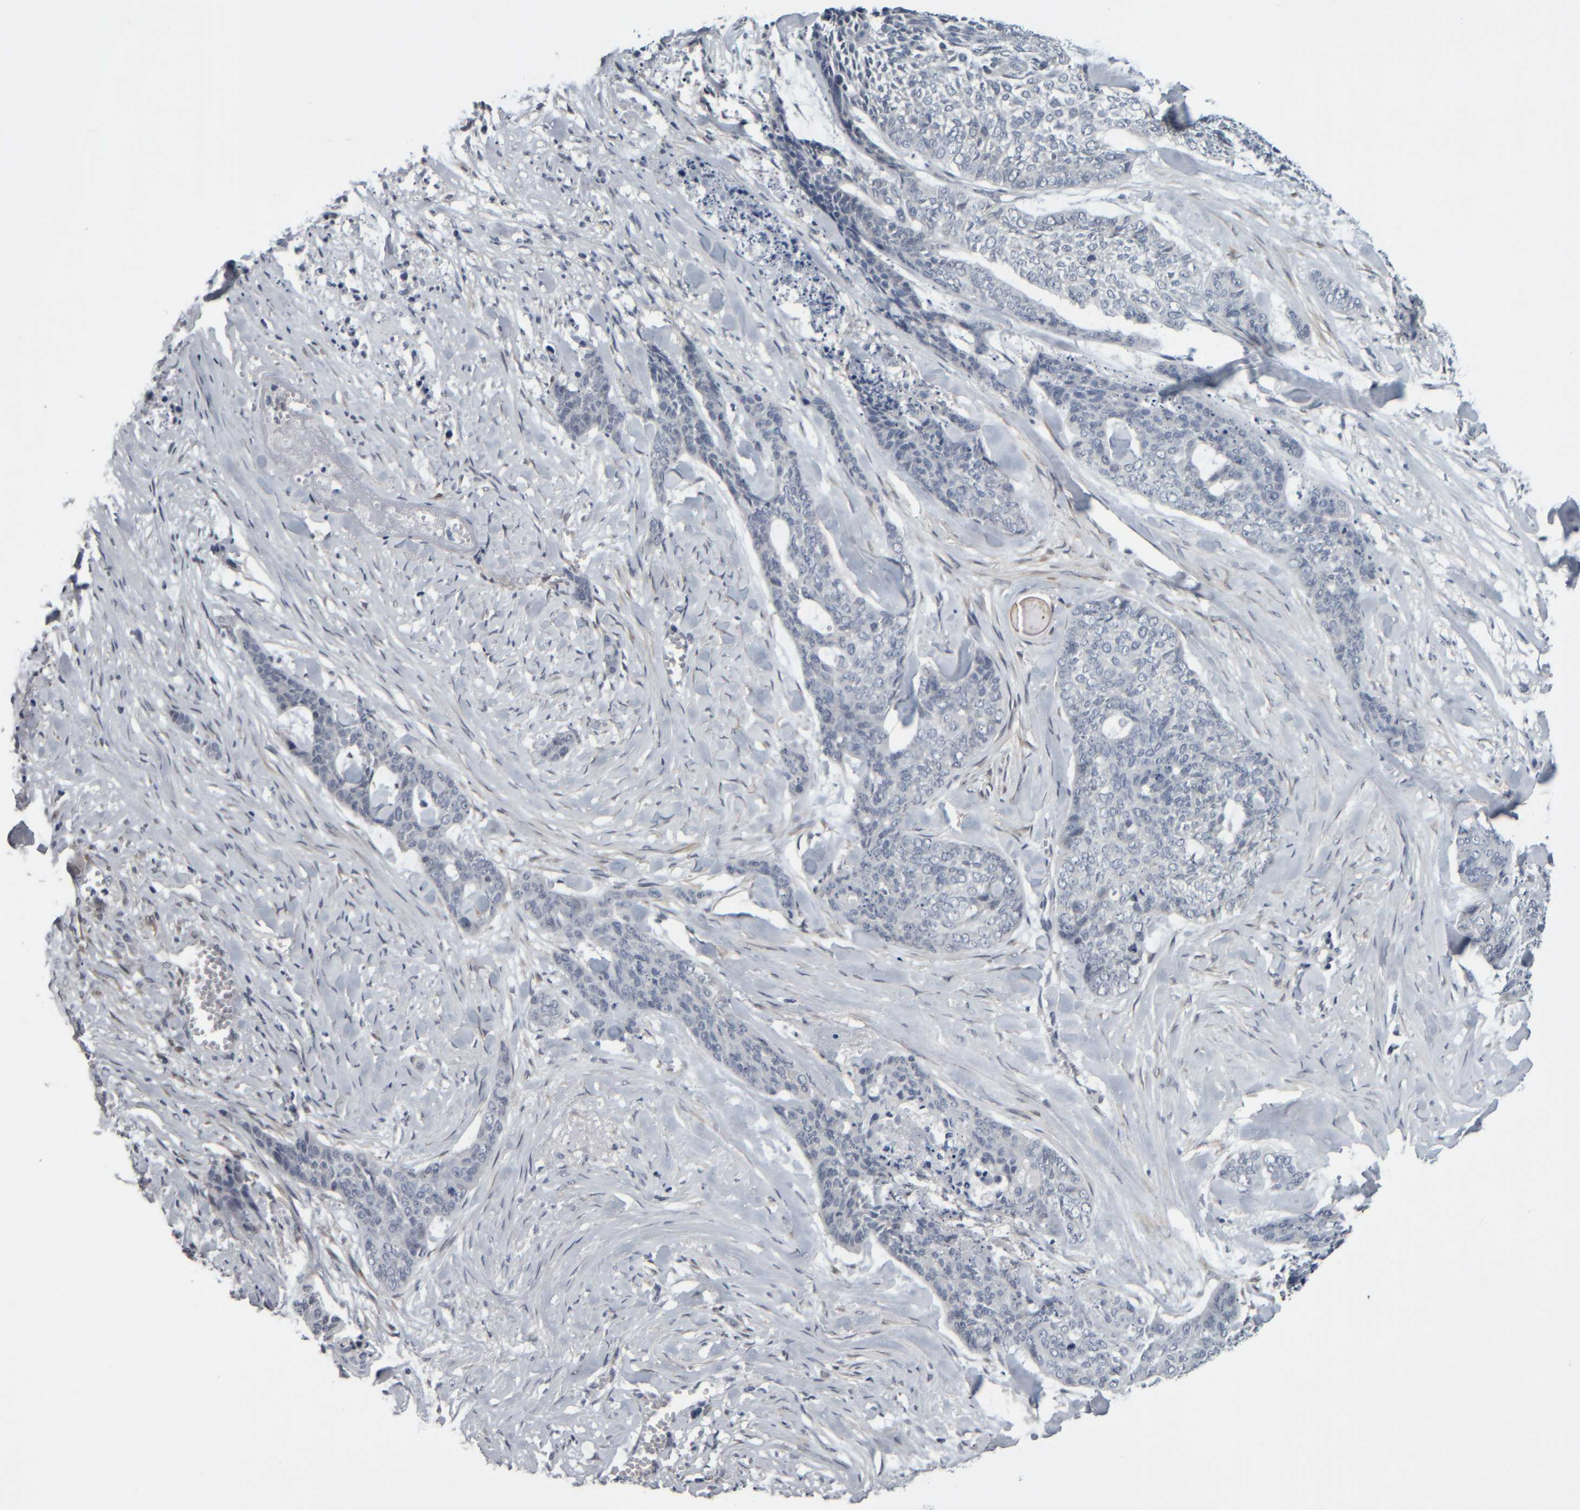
{"staining": {"intensity": "negative", "quantity": "none", "location": "none"}, "tissue": "skin cancer", "cell_type": "Tumor cells", "image_type": "cancer", "snomed": [{"axis": "morphology", "description": "Basal cell carcinoma"}, {"axis": "topography", "description": "Skin"}], "caption": "A micrograph of human skin cancer is negative for staining in tumor cells.", "gene": "COL14A1", "patient": {"sex": "female", "age": 64}}